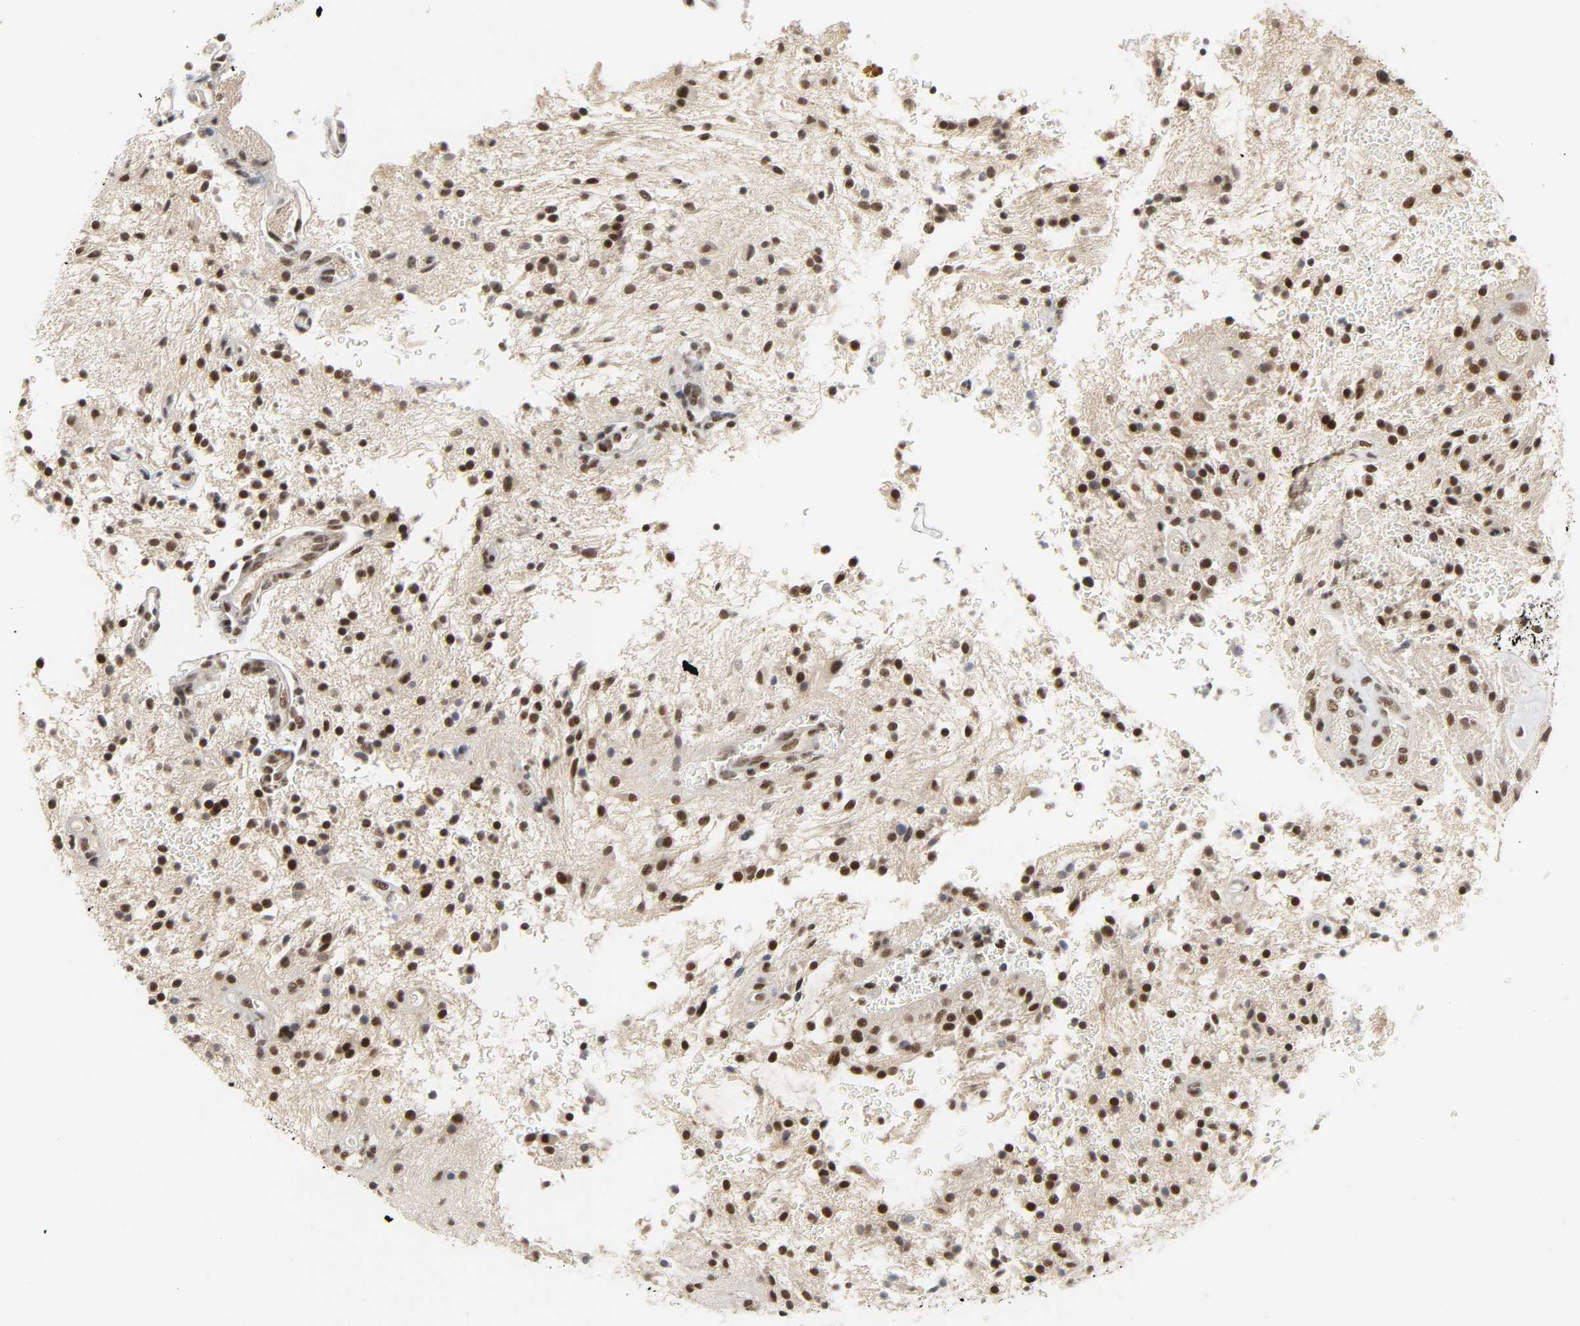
{"staining": {"intensity": "strong", "quantity": ">75%", "location": "nuclear"}, "tissue": "glioma", "cell_type": "Tumor cells", "image_type": "cancer", "snomed": [{"axis": "morphology", "description": "Glioma, malignant, NOS"}, {"axis": "topography", "description": "Cerebellum"}], "caption": "Immunohistochemistry (IHC) (DAB (3,3'-diaminobenzidine)) staining of human glioma displays strong nuclear protein expression in approximately >75% of tumor cells.", "gene": "NCOA6", "patient": {"sex": "female", "age": 10}}